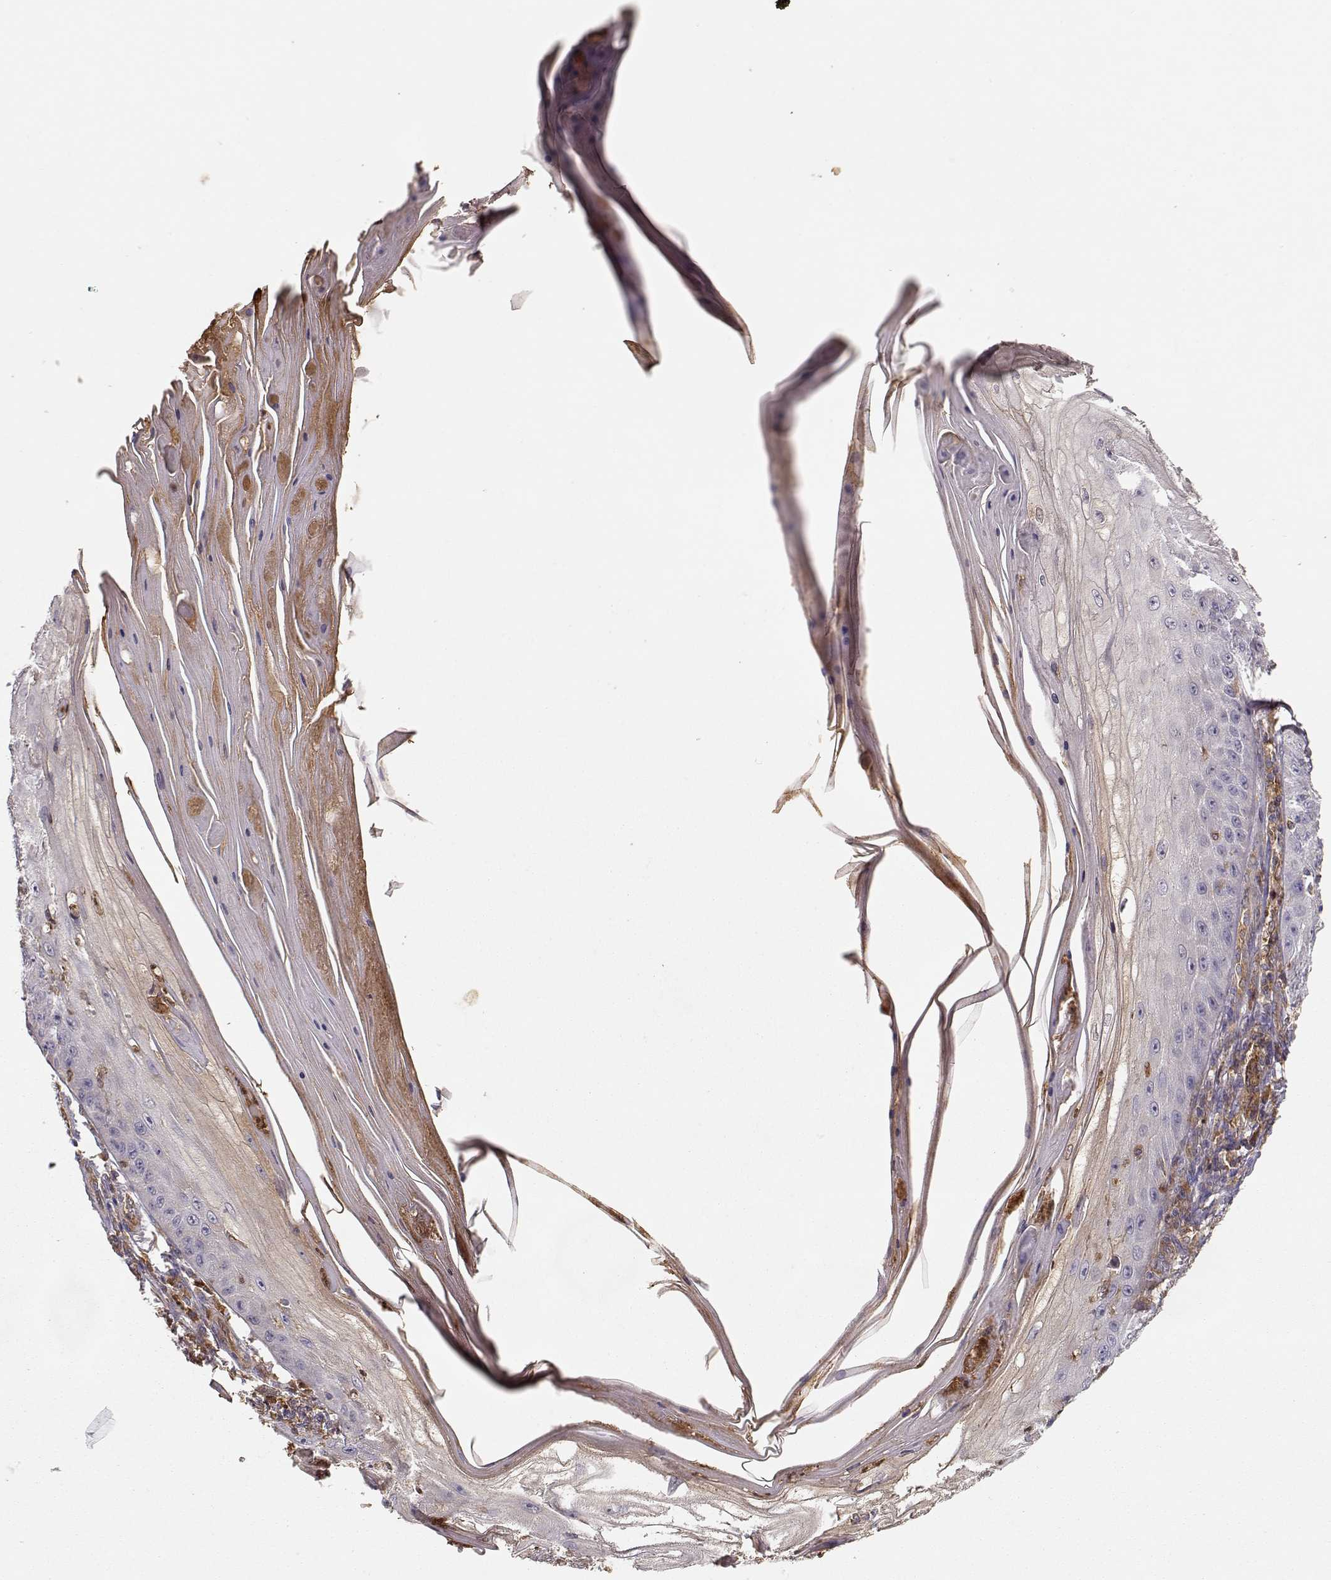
{"staining": {"intensity": "negative", "quantity": "none", "location": "none"}, "tissue": "skin cancer", "cell_type": "Tumor cells", "image_type": "cancer", "snomed": [{"axis": "morphology", "description": "Squamous cell carcinoma, NOS"}, {"axis": "topography", "description": "Skin"}], "caption": "Human skin cancer (squamous cell carcinoma) stained for a protein using immunohistochemistry (IHC) exhibits no positivity in tumor cells.", "gene": "ARHGEF2", "patient": {"sex": "male", "age": 70}}